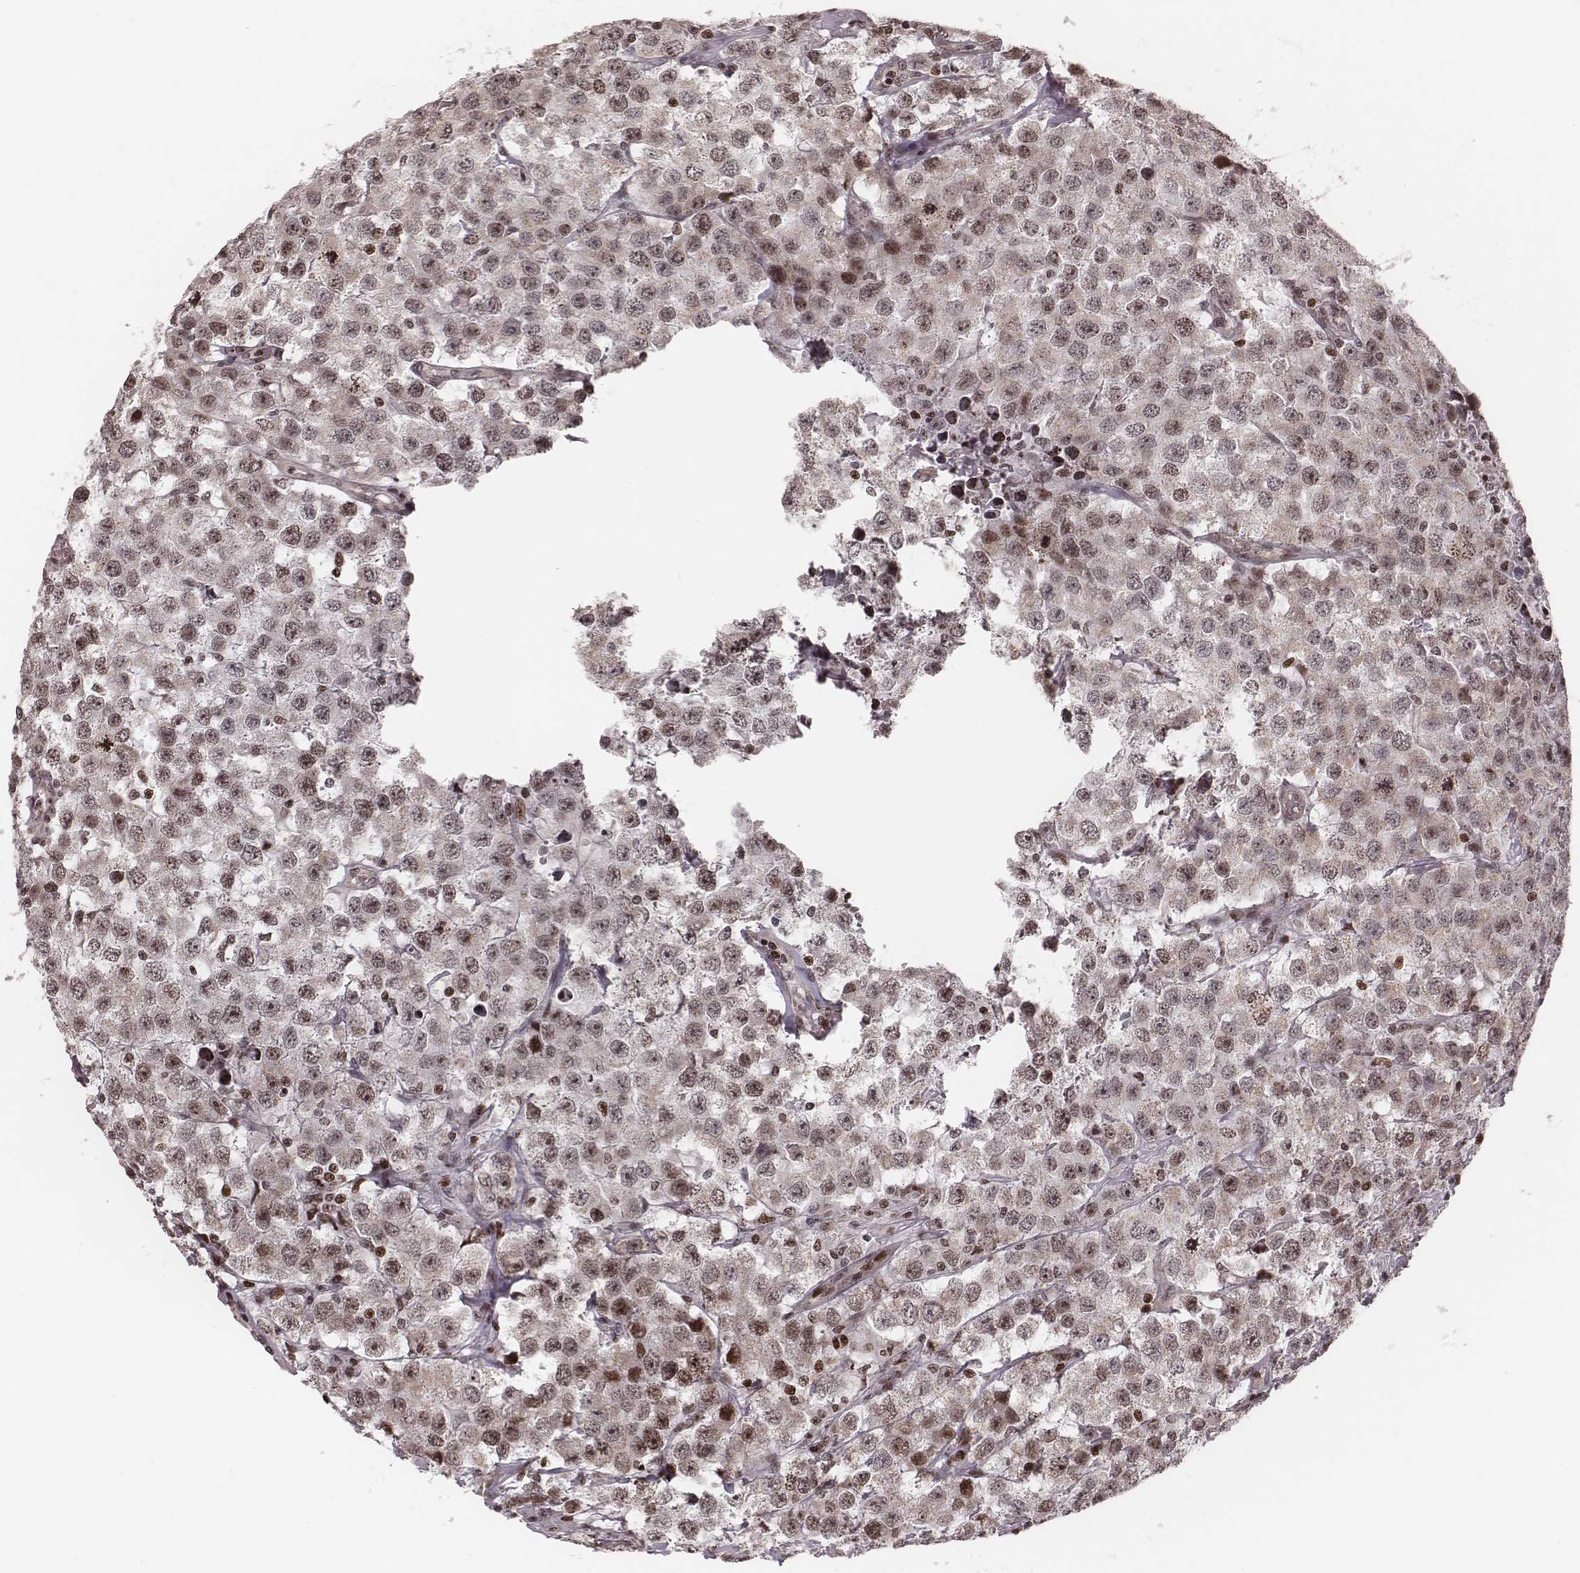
{"staining": {"intensity": "weak", "quantity": "25%-75%", "location": "nuclear"}, "tissue": "testis cancer", "cell_type": "Tumor cells", "image_type": "cancer", "snomed": [{"axis": "morphology", "description": "Seminoma, NOS"}, {"axis": "topography", "description": "Testis"}], "caption": "Approximately 25%-75% of tumor cells in testis cancer (seminoma) reveal weak nuclear protein positivity as visualized by brown immunohistochemical staining.", "gene": "VRK3", "patient": {"sex": "male", "age": 52}}